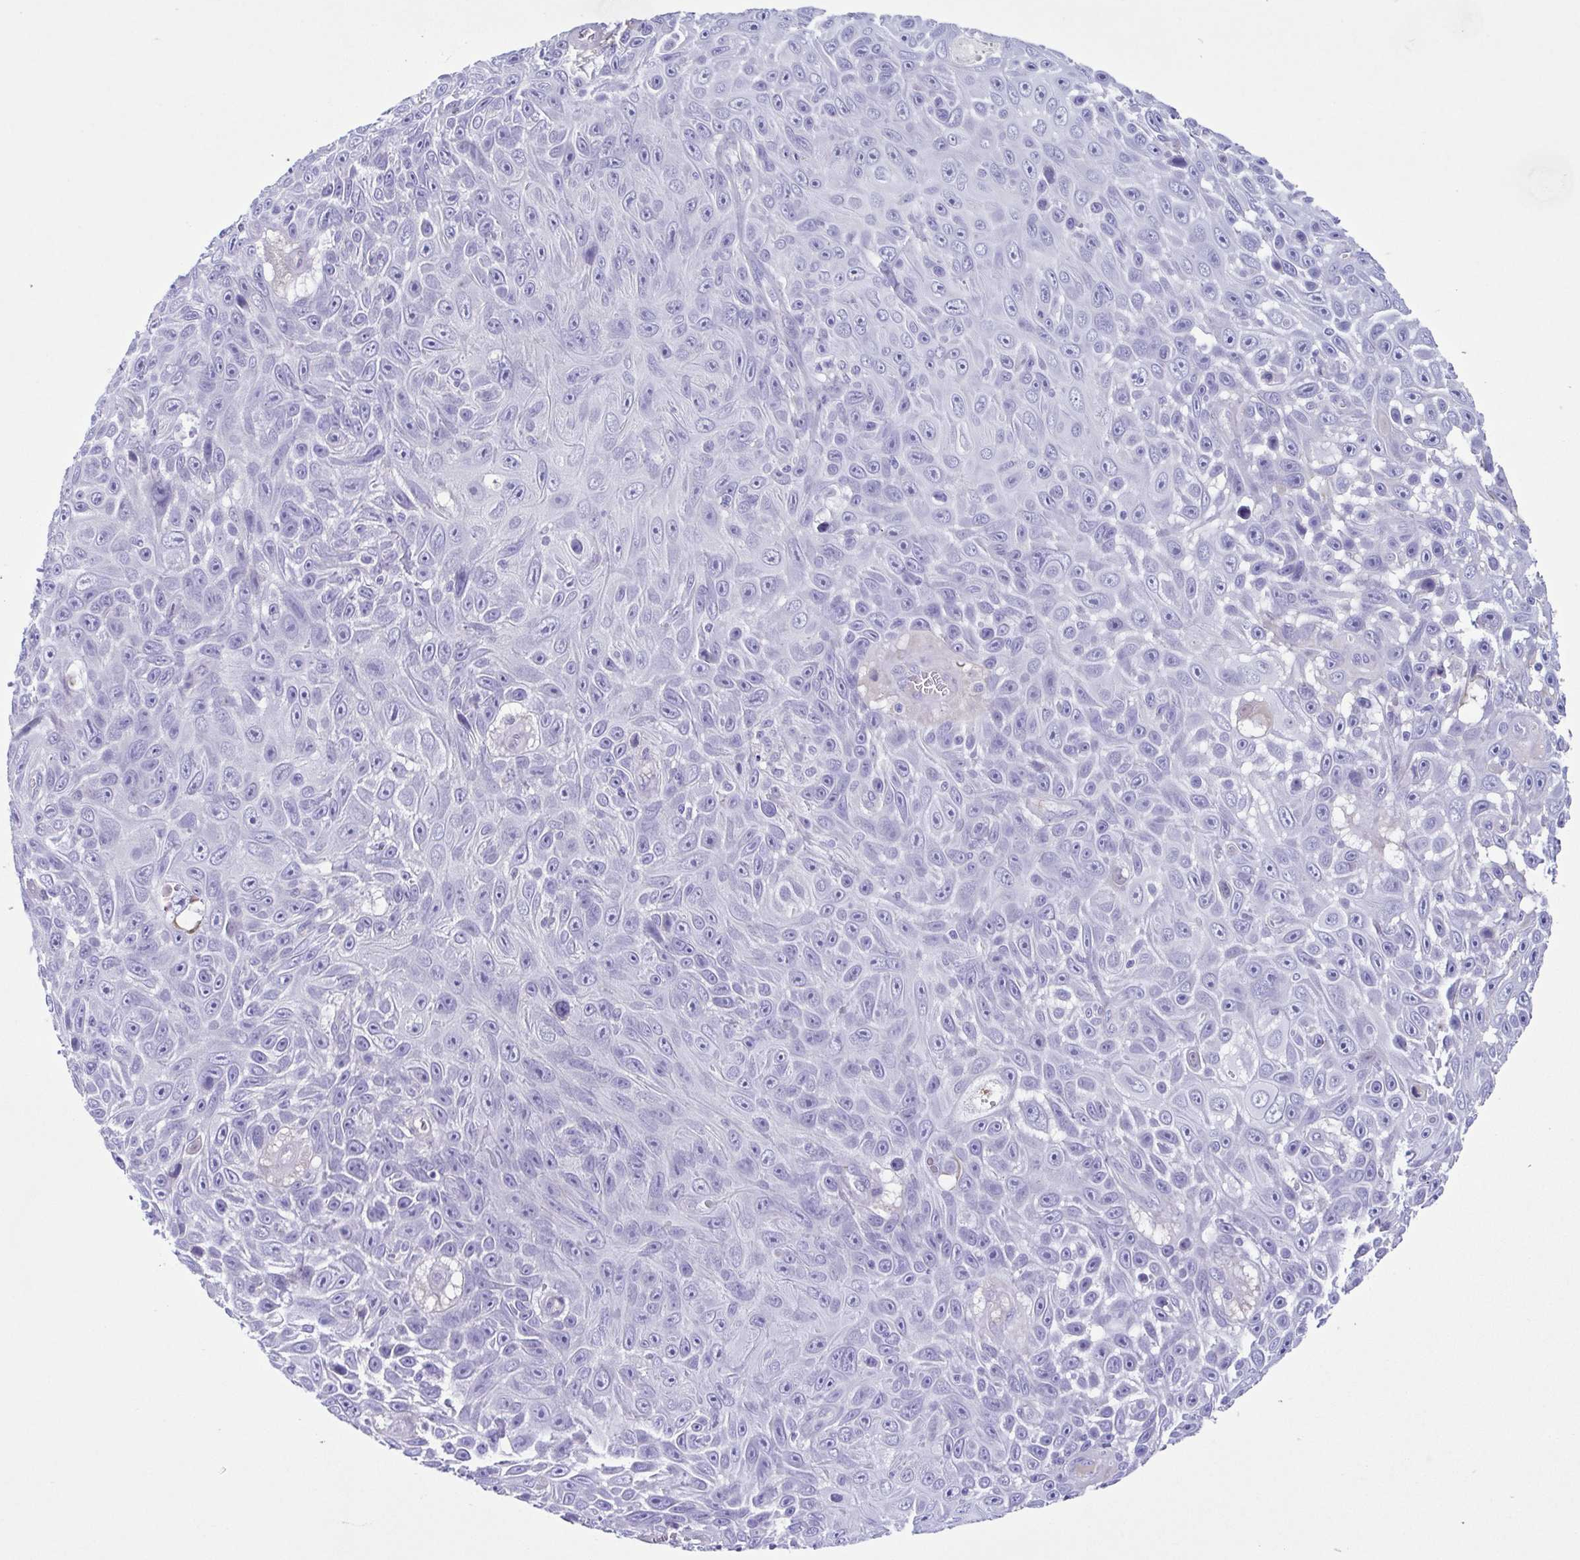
{"staining": {"intensity": "negative", "quantity": "none", "location": "none"}, "tissue": "skin cancer", "cell_type": "Tumor cells", "image_type": "cancer", "snomed": [{"axis": "morphology", "description": "Squamous cell carcinoma, NOS"}, {"axis": "topography", "description": "Skin"}], "caption": "A high-resolution micrograph shows immunohistochemistry (IHC) staining of skin cancer (squamous cell carcinoma), which demonstrates no significant staining in tumor cells.", "gene": "CYP11B1", "patient": {"sex": "male", "age": 82}}